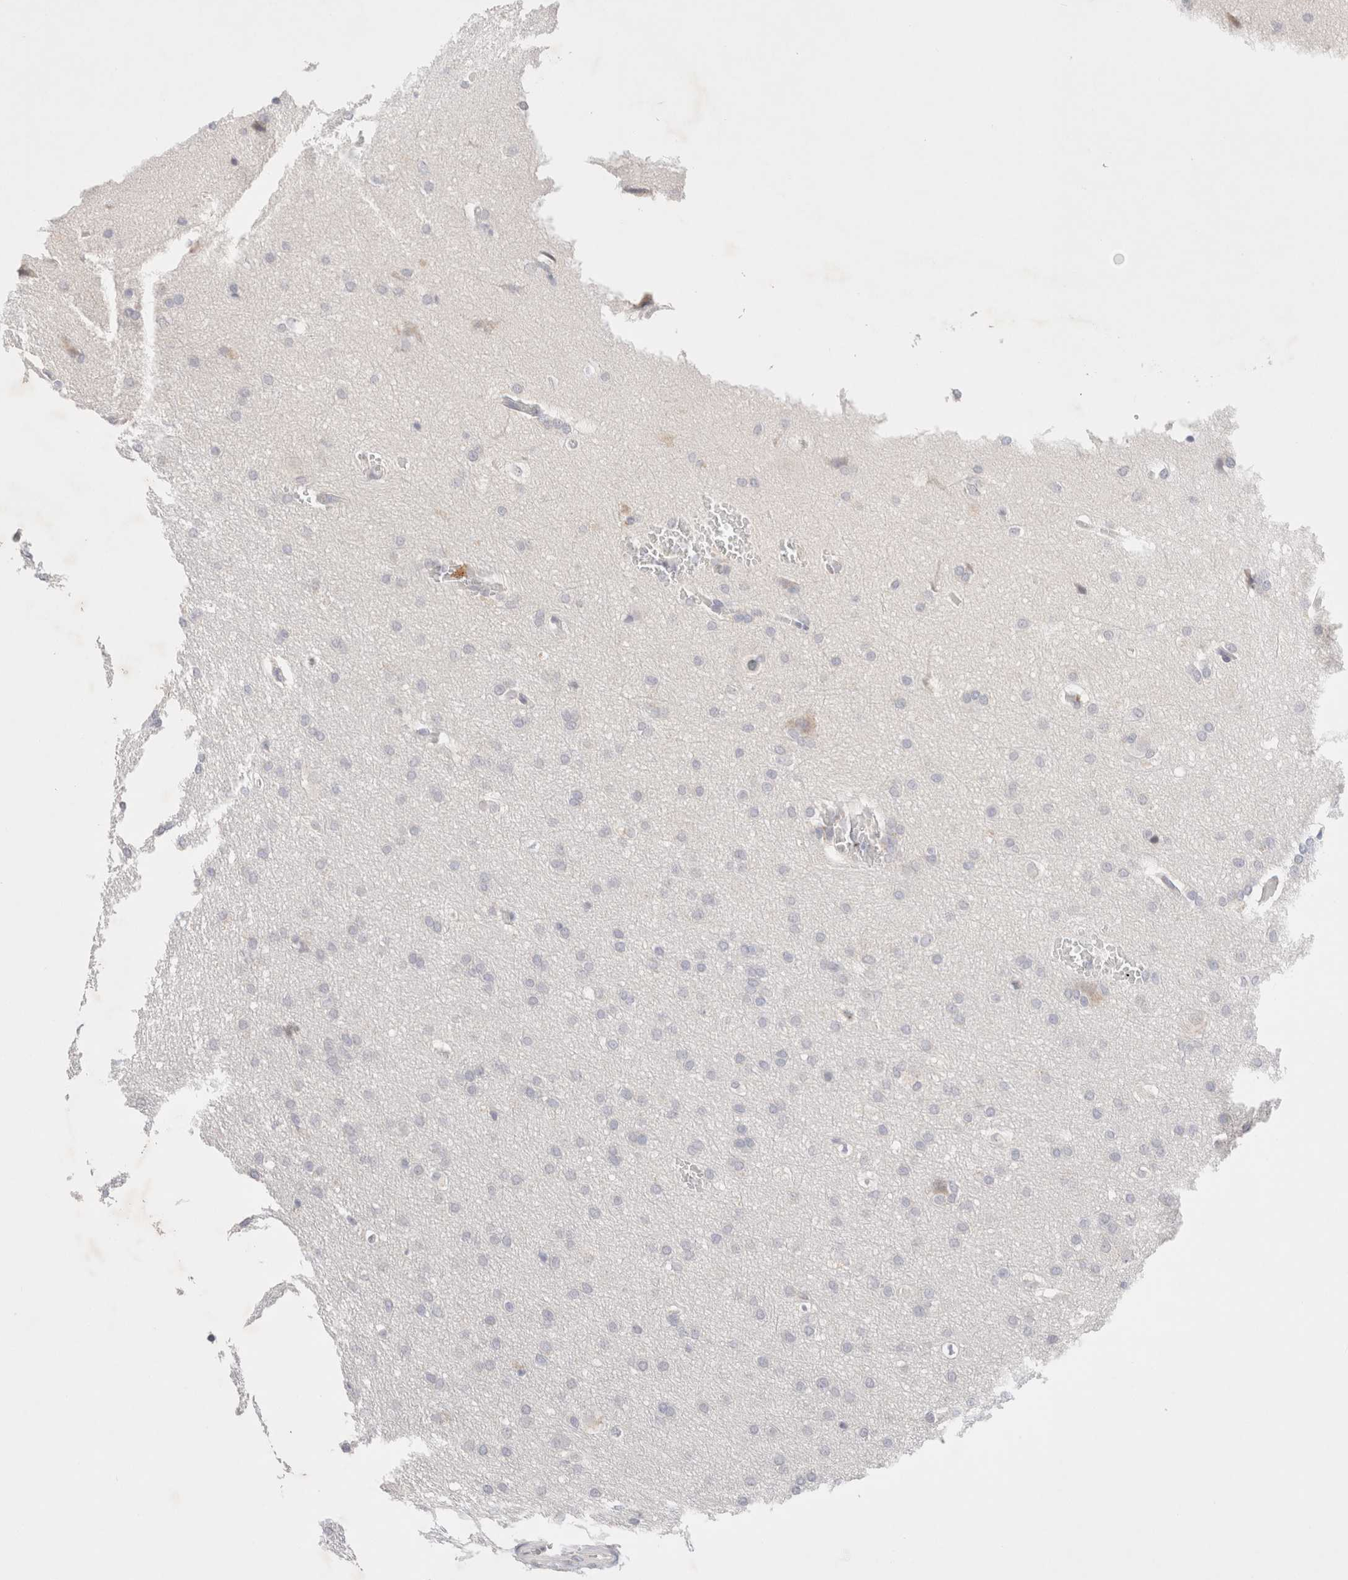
{"staining": {"intensity": "negative", "quantity": "none", "location": "none"}, "tissue": "glioma", "cell_type": "Tumor cells", "image_type": "cancer", "snomed": [{"axis": "morphology", "description": "Glioma, malignant, Low grade"}, {"axis": "topography", "description": "Brain"}], "caption": "IHC histopathology image of malignant glioma (low-grade) stained for a protein (brown), which demonstrates no positivity in tumor cells.", "gene": "SPATA20", "patient": {"sex": "female", "age": 37}}